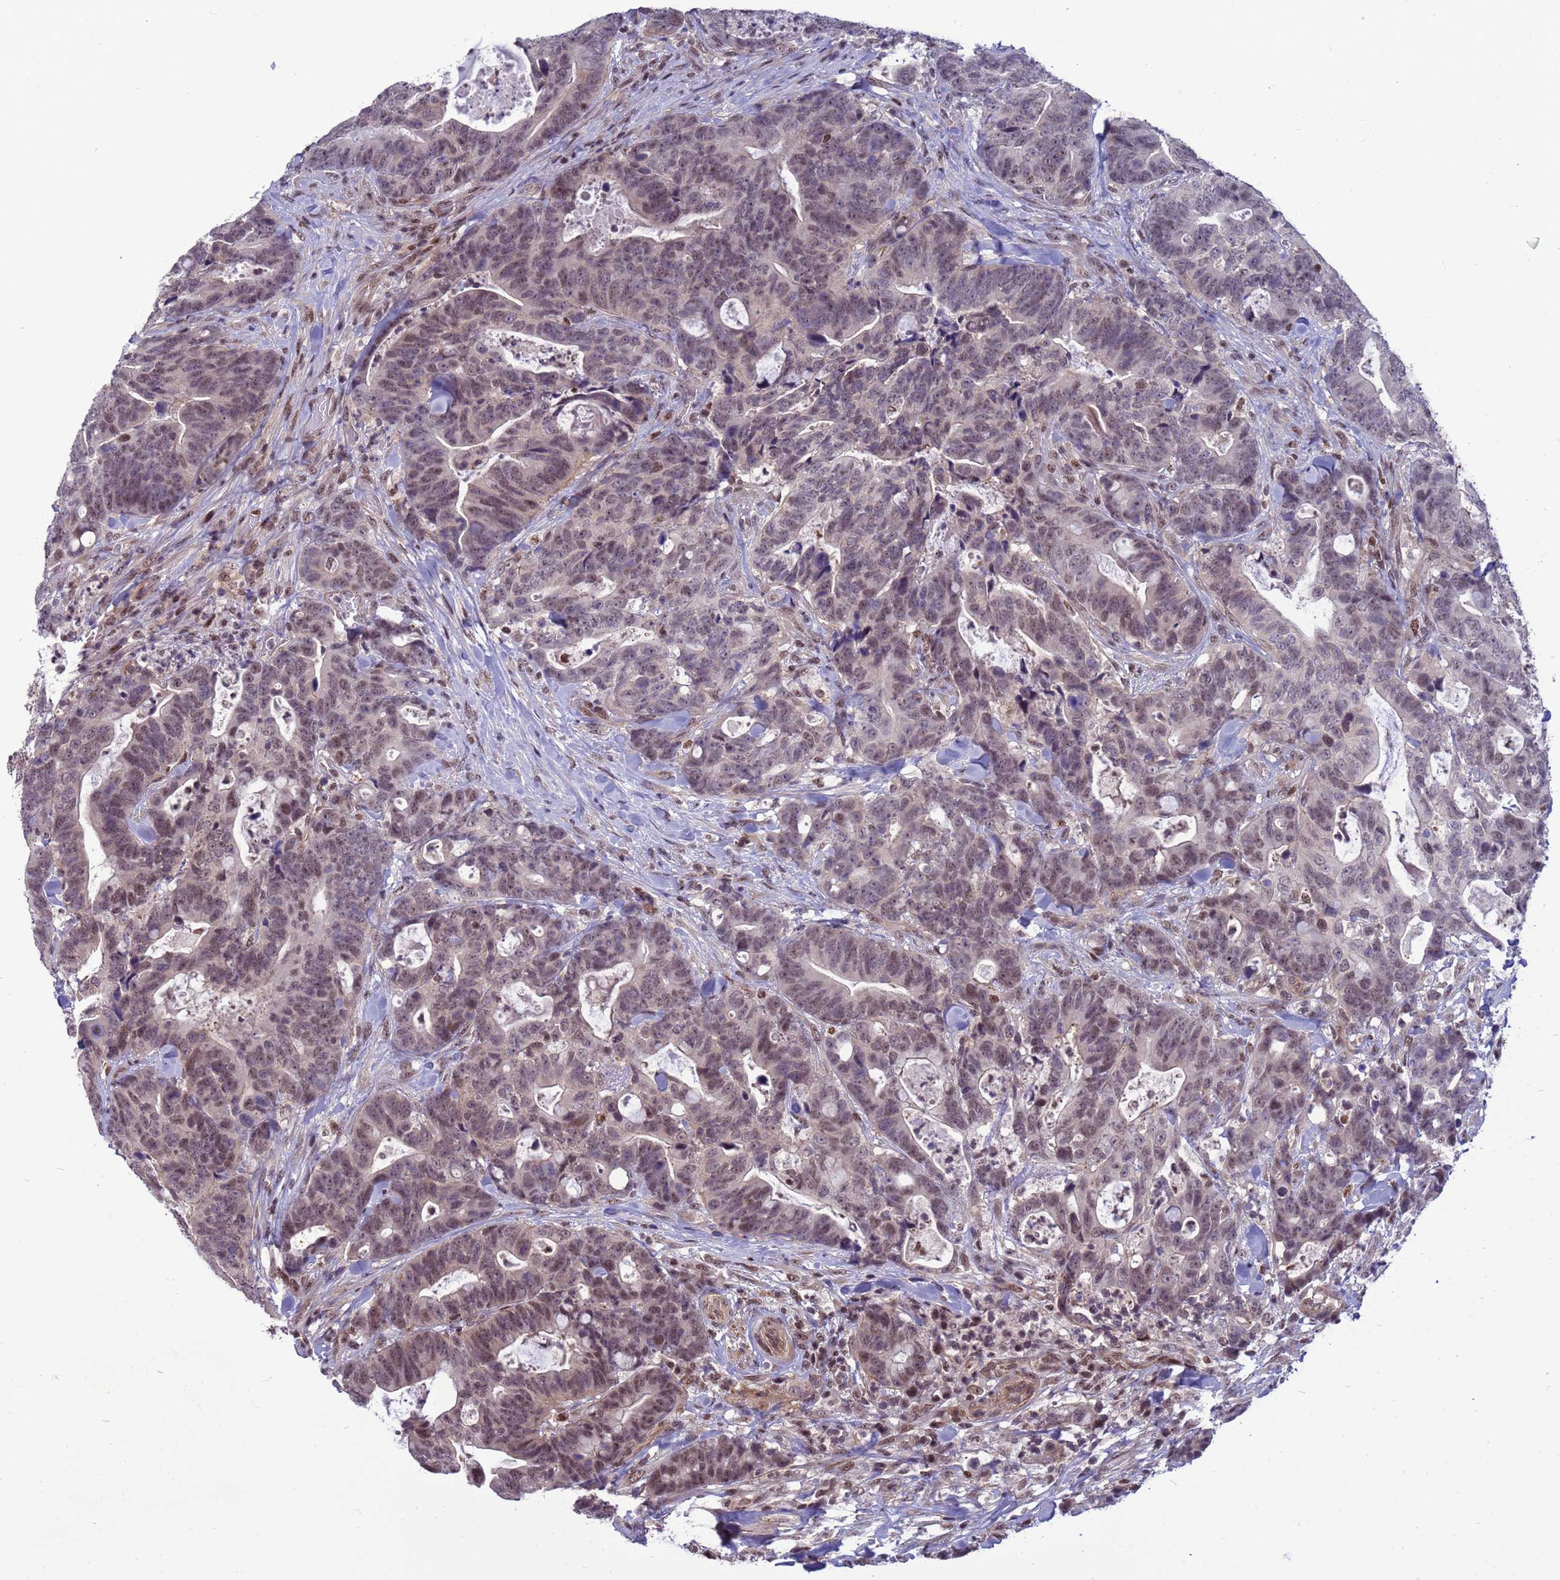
{"staining": {"intensity": "moderate", "quantity": "<25%", "location": "nuclear"}, "tissue": "colorectal cancer", "cell_type": "Tumor cells", "image_type": "cancer", "snomed": [{"axis": "morphology", "description": "Adenocarcinoma, NOS"}, {"axis": "topography", "description": "Colon"}], "caption": "Moderate nuclear staining for a protein is identified in about <25% of tumor cells of adenocarcinoma (colorectal) using IHC.", "gene": "NSL1", "patient": {"sex": "female", "age": 82}}